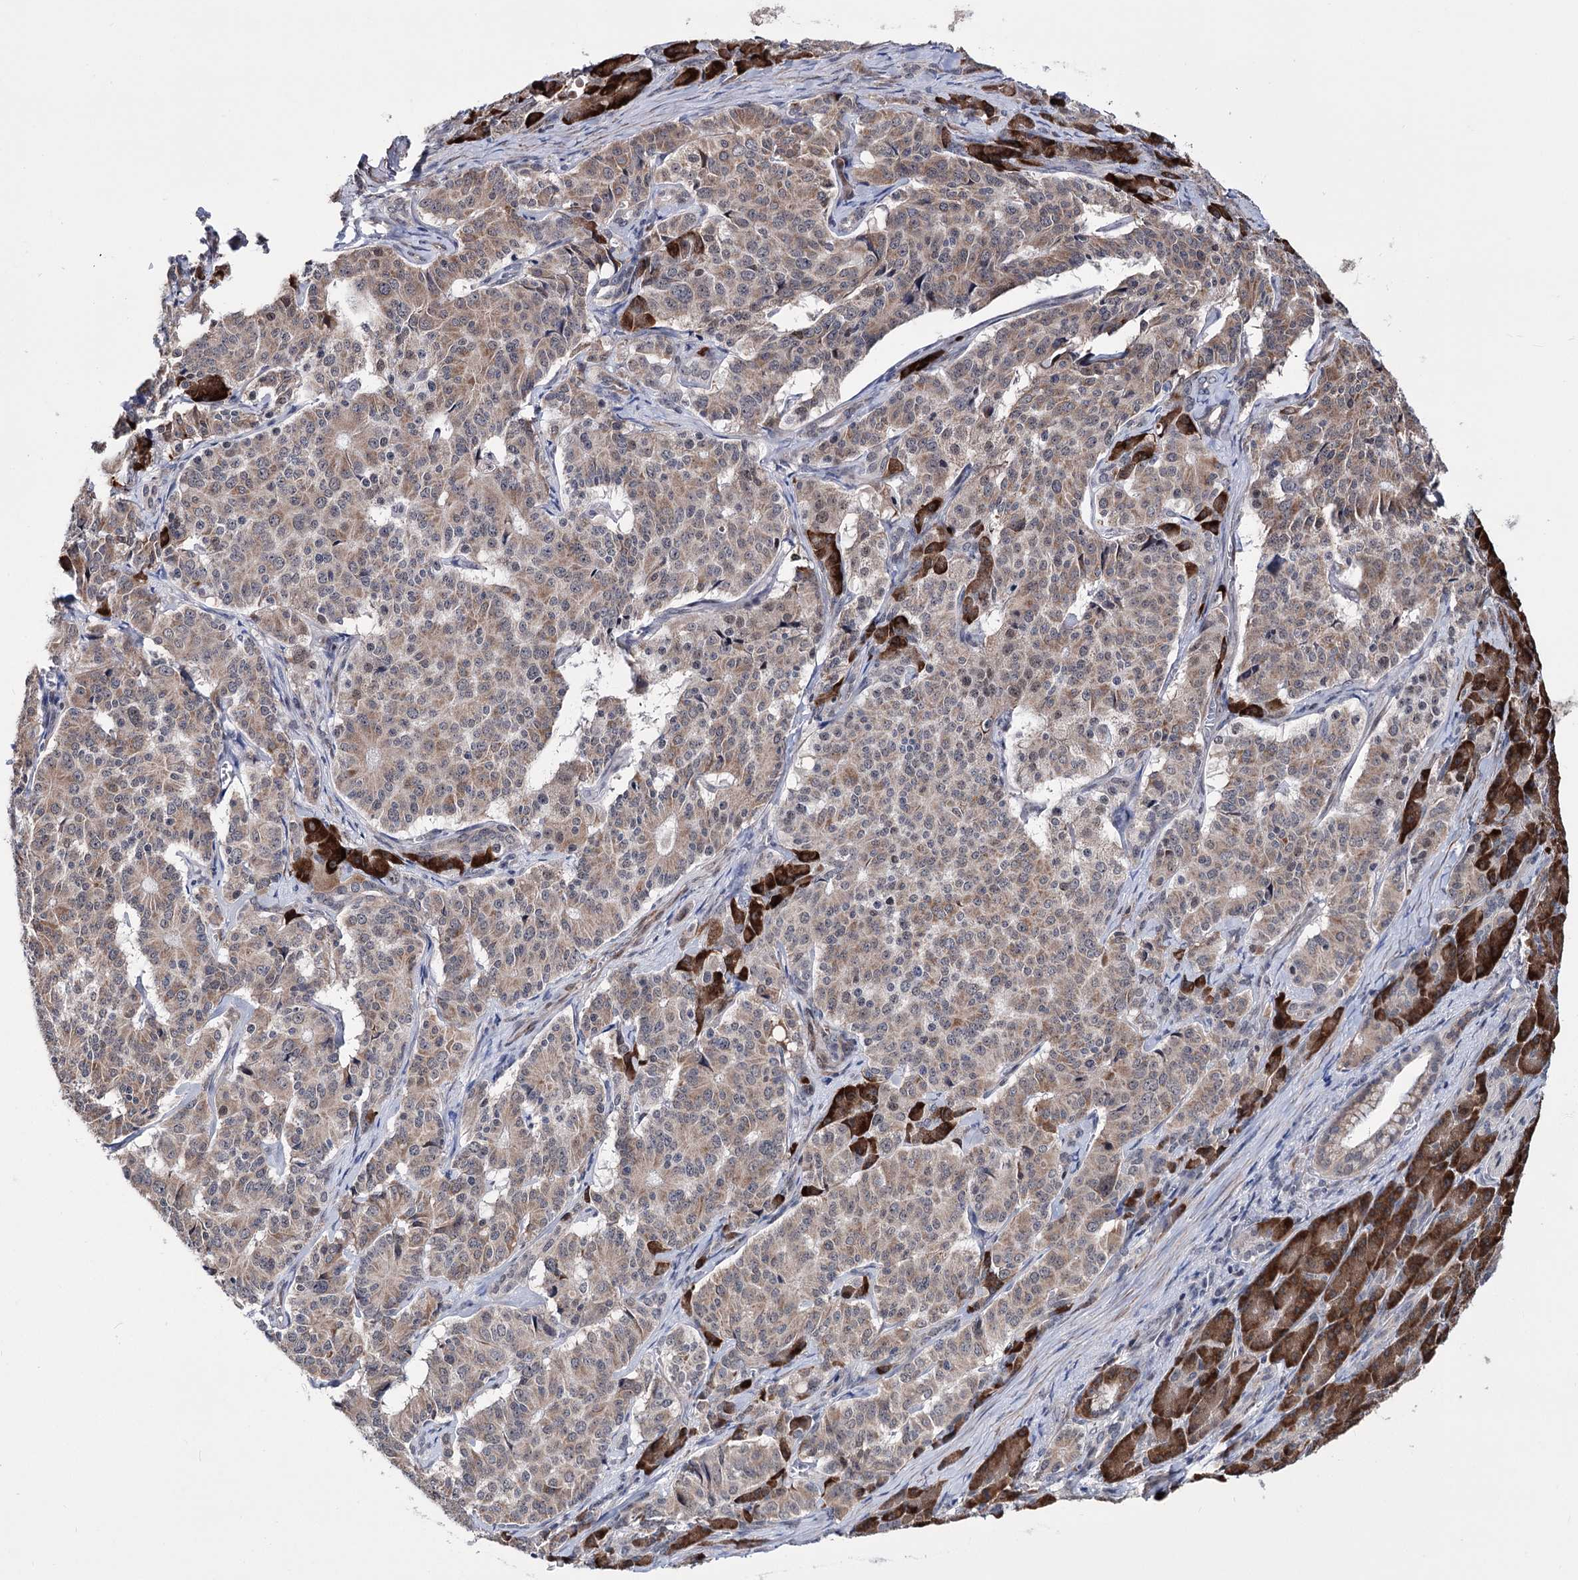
{"staining": {"intensity": "moderate", "quantity": ">75%", "location": "cytoplasmic/membranous"}, "tissue": "pancreatic cancer", "cell_type": "Tumor cells", "image_type": "cancer", "snomed": [{"axis": "morphology", "description": "Adenocarcinoma, NOS"}, {"axis": "topography", "description": "Pancreas"}], "caption": "Adenocarcinoma (pancreatic) was stained to show a protein in brown. There is medium levels of moderate cytoplasmic/membranous positivity in about >75% of tumor cells.", "gene": "PPRC1", "patient": {"sex": "female", "age": 74}}